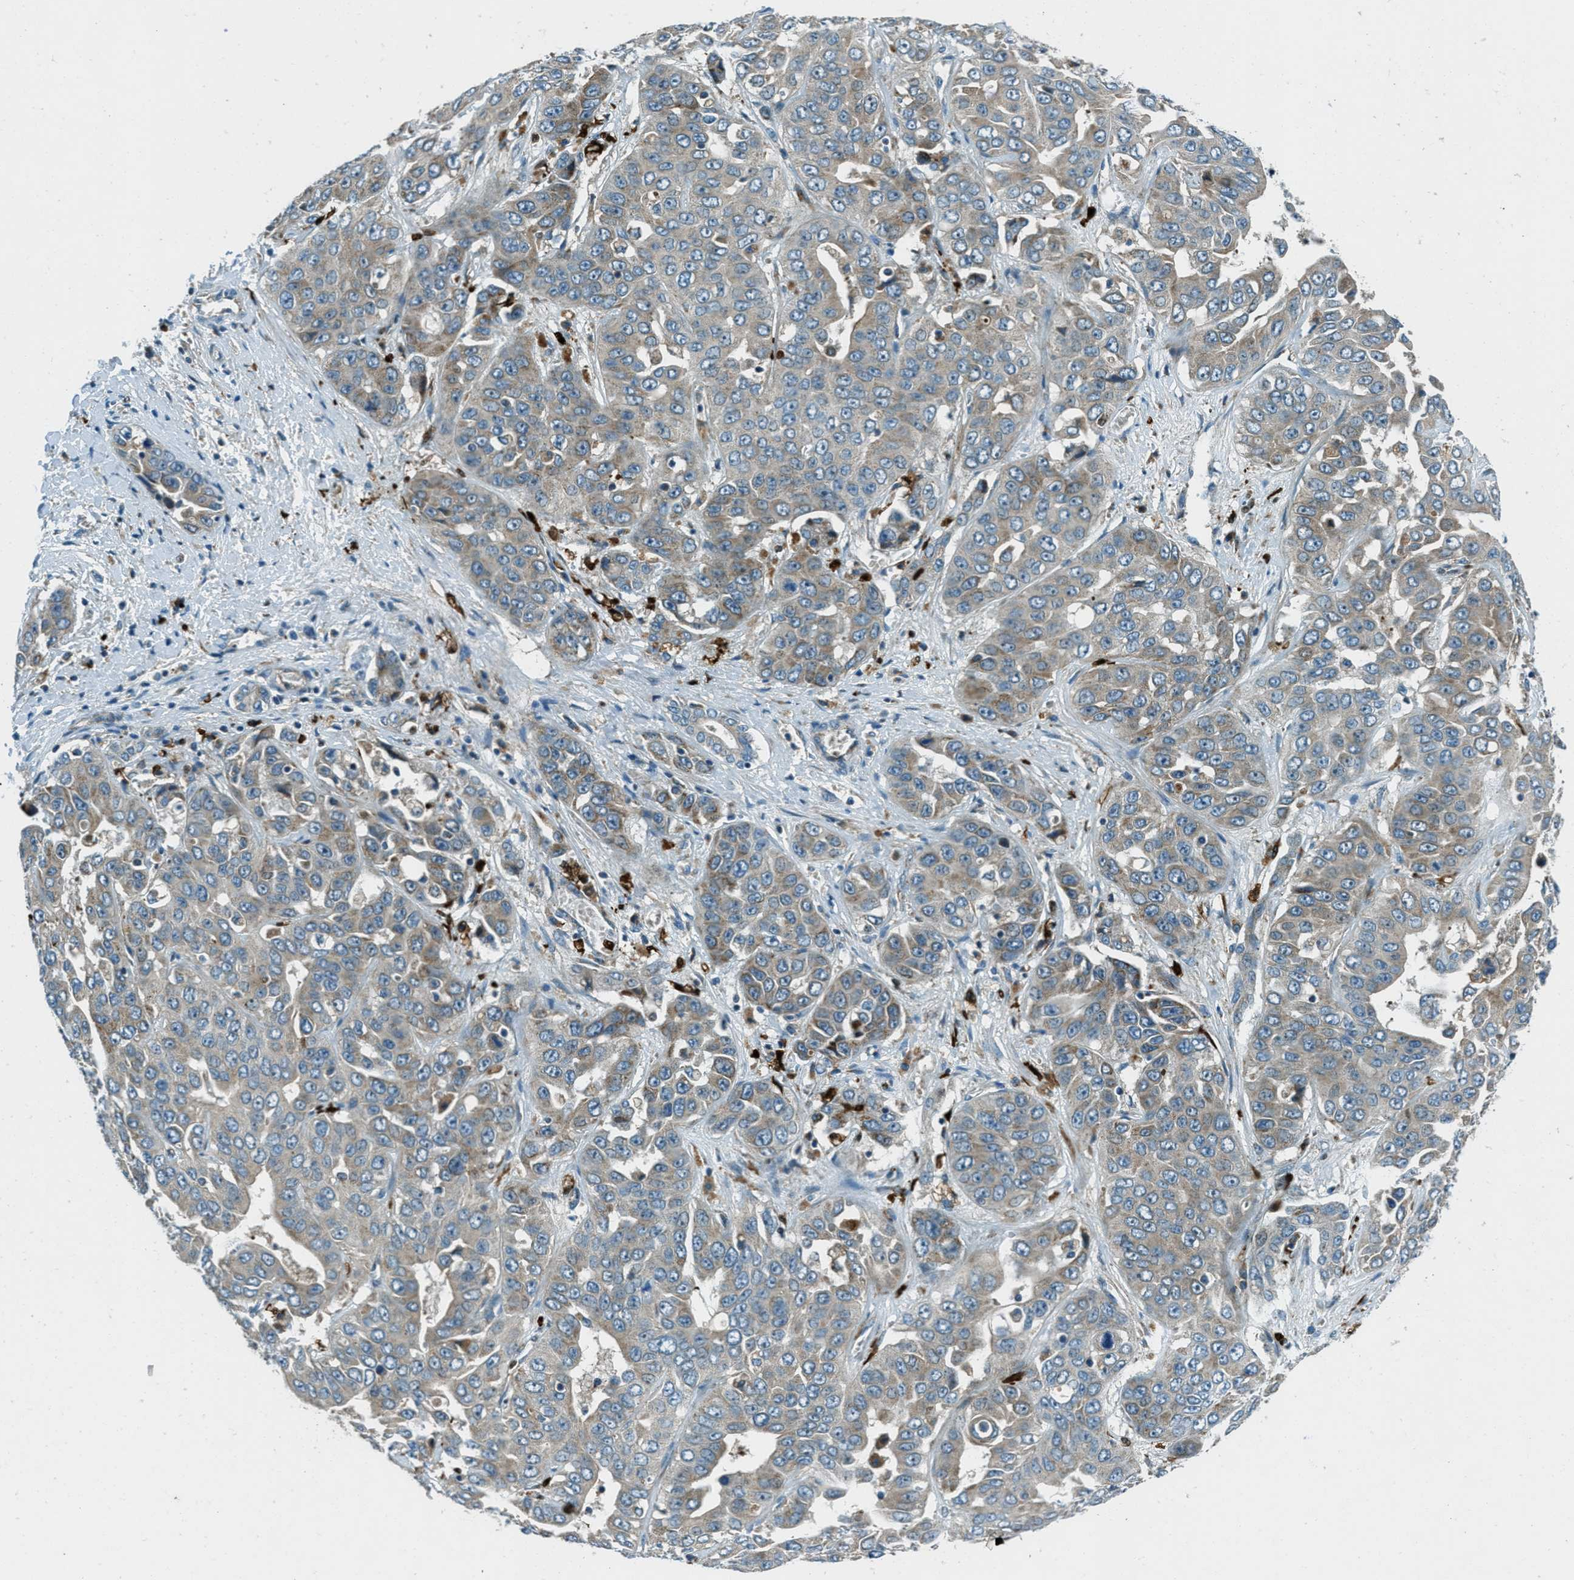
{"staining": {"intensity": "weak", "quantity": "25%-75%", "location": "cytoplasmic/membranous"}, "tissue": "liver cancer", "cell_type": "Tumor cells", "image_type": "cancer", "snomed": [{"axis": "morphology", "description": "Cholangiocarcinoma"}, {"axis": "topography", "description": "Liver"}], "caption": "Liver cancer (cholangiocarcinoma) was stained to show a protein in brown. There is low levels of weak cytoplasmic/membranous positivity in approximately 25%-75% of tumor cells.", "gene": "FAR1", "patient": {"sex": "female", "age": 52}}